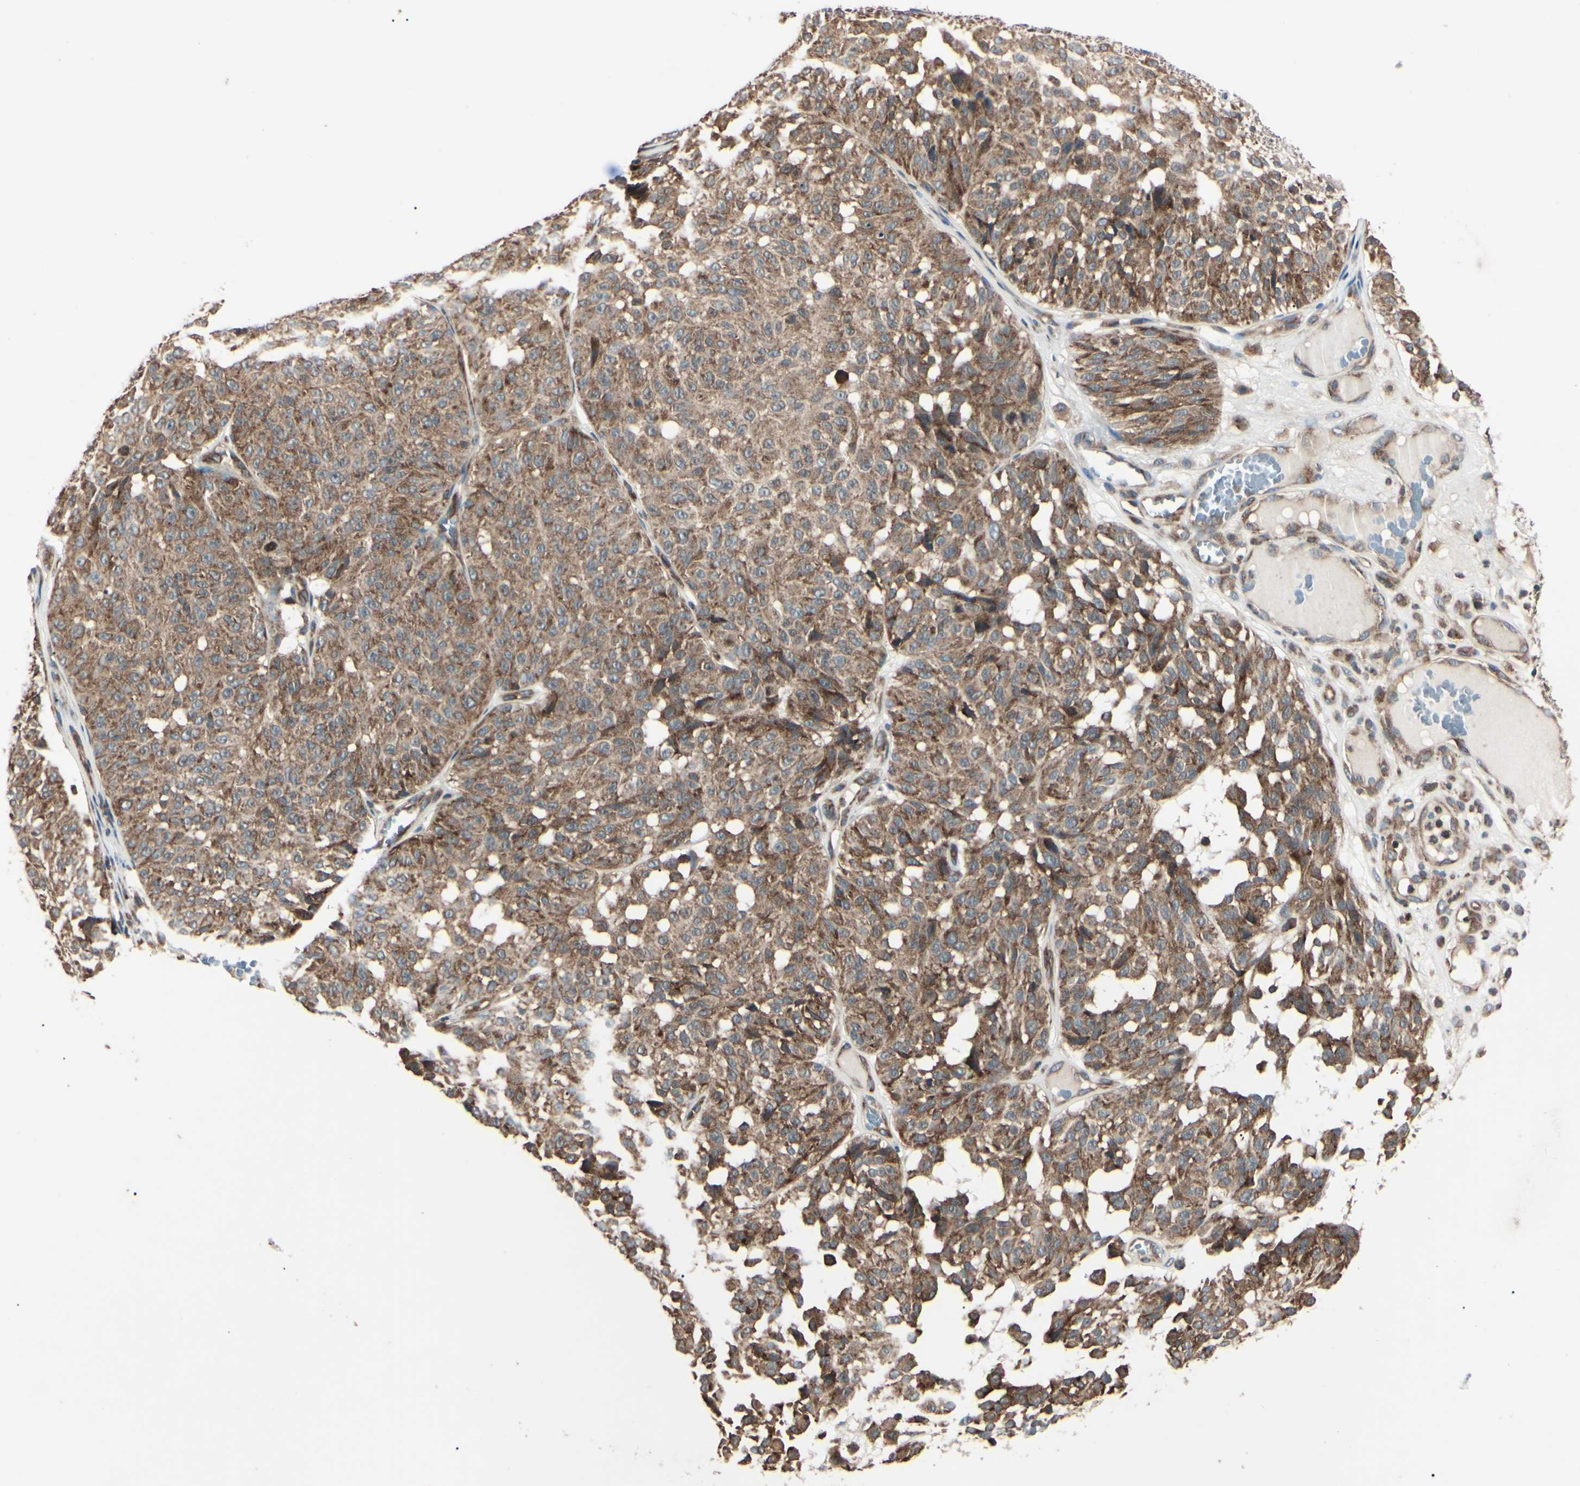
{"staining": {"intensity": "moderate", "quantity": ">75%", "location": "cytoplasmic/membranous"}, "tissue": "melanoma", "cell_type": "Tumor cells", "image_type": "cancer", "snomed": [{"axis": "morphology", "description": "Malignant melanoma, NOS"}, {"axis": "topography", "description": "Skin"}], "caption": "The histopathology image shows a brown stain indicating the presence of a protein in the cytoplasmic/membranous of tumor cells in malignant melanoma.", "gene": "MAPRE1", "patient": {"sex": "female", "age": 46}}